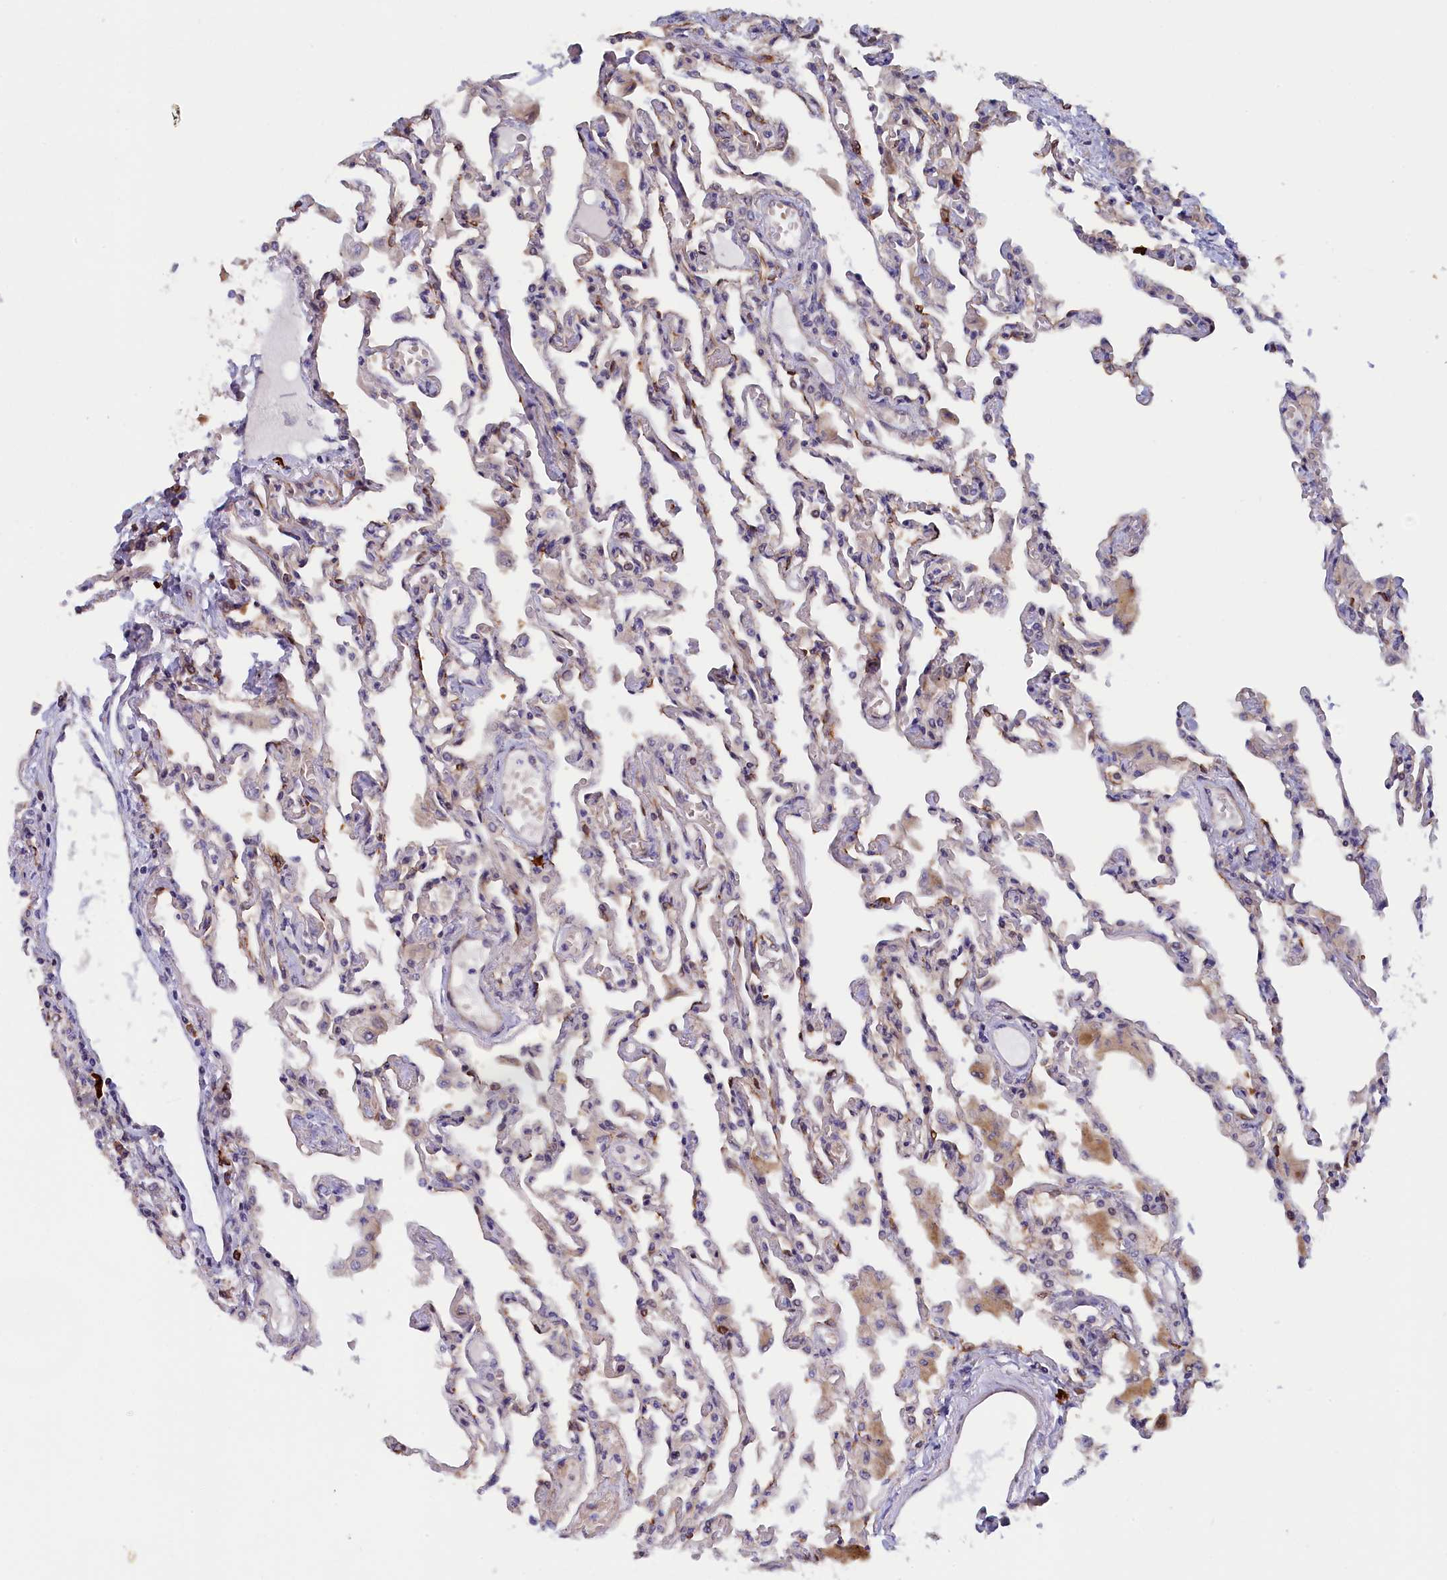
{"staining": {"intensity": "negative", "quantity": "none", "location": "none"}, "tissue": "lung", "cell_type": "Alveolar cells", "image_type": "normal", "snomed": [{"axis": "morphology", "description": "Normal tissue, NOS"}, {"axis": "topography", "description": "Bronchus"}, {"axis": "topography", "description": "Lung"}], "caption": "This is a image of IHC staining of normal lung, which shows no expression in alveolar cells.", "gene": "JPT2", "patient": {"sex": "female", "age": 49}}